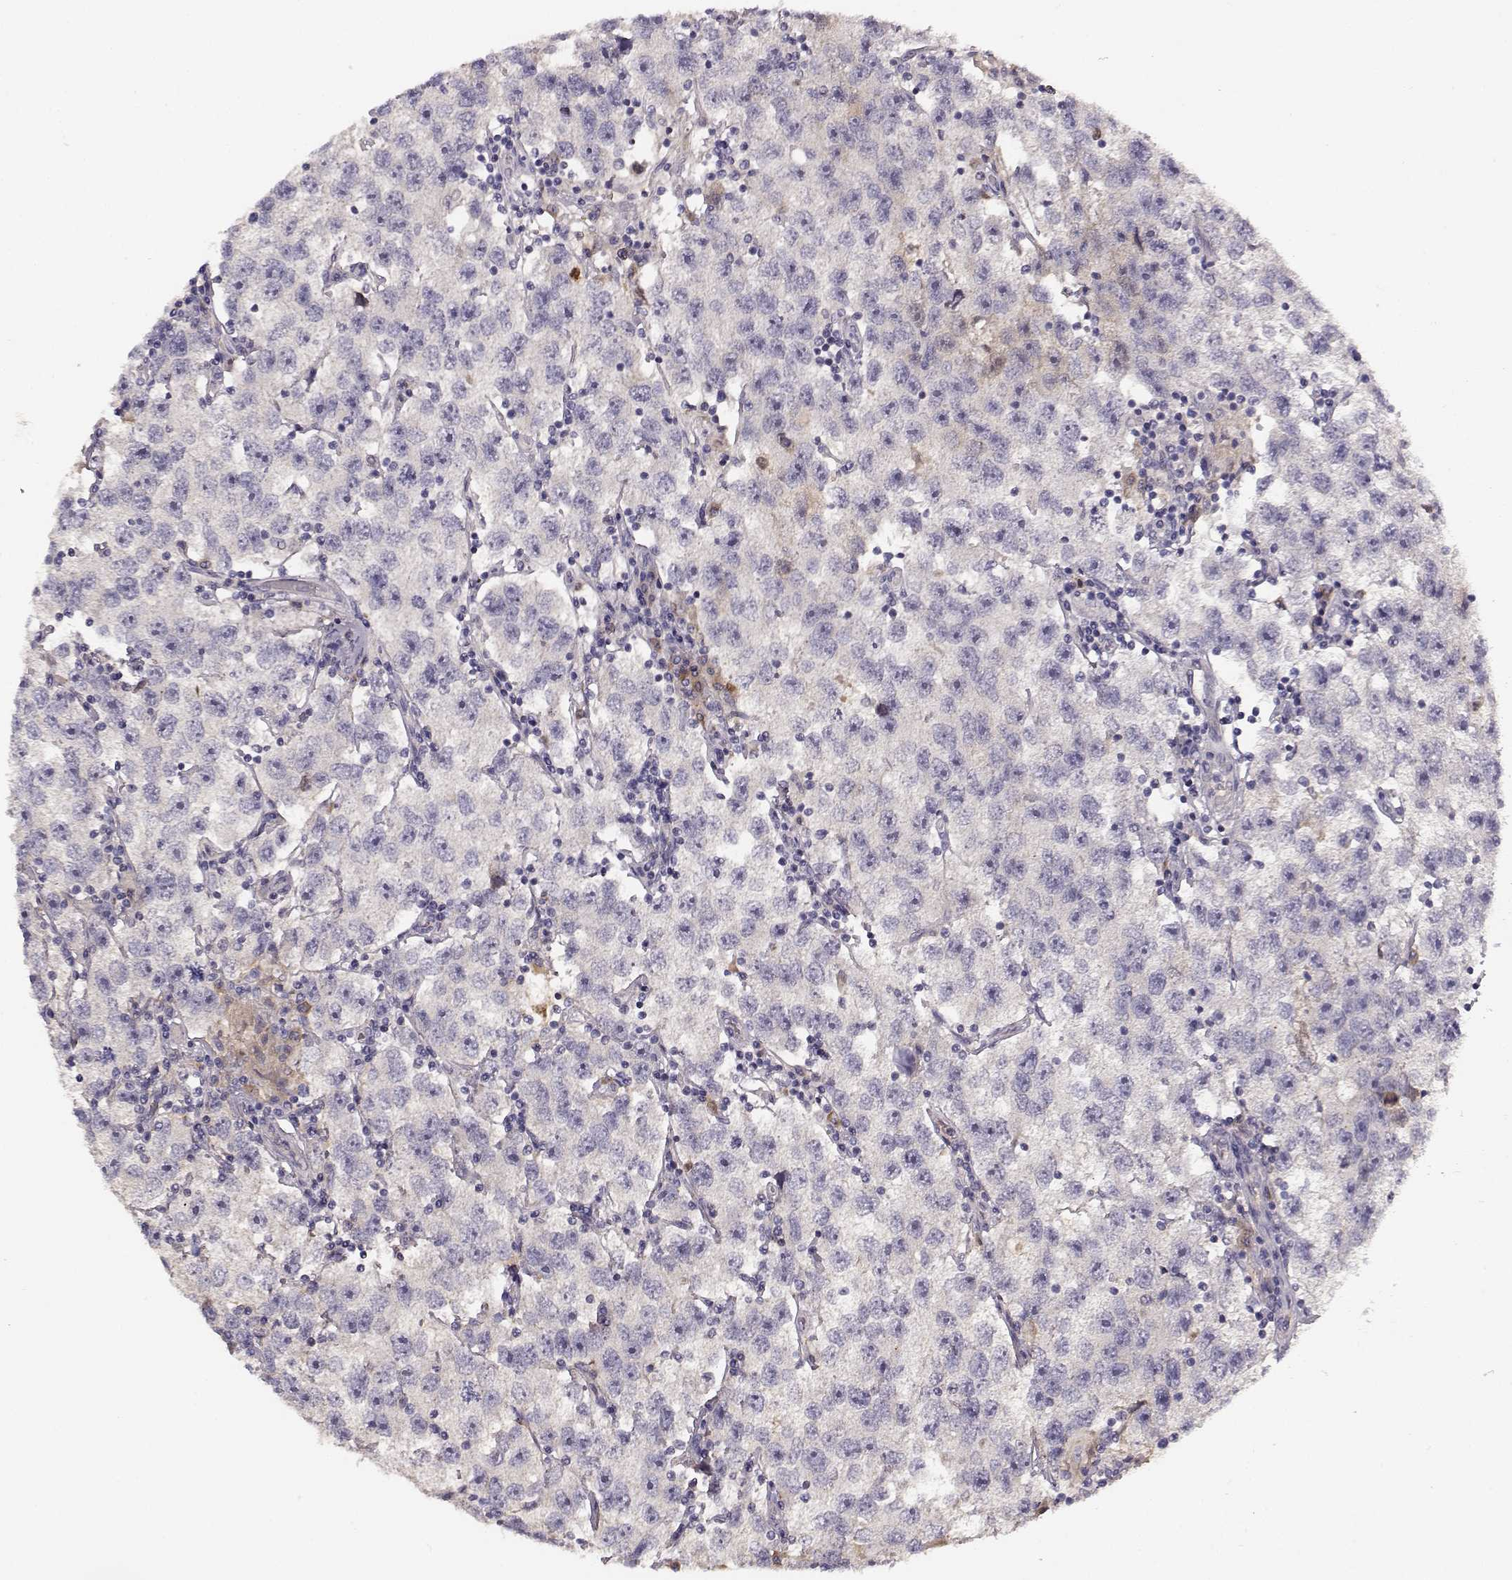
{"staining": {"intensity": "negative", "quantity": "none", "location": "none"}, "tissue": "testis cancer", "cell_type": "Tumor cells", "image_type": "cancer", "snomed": [{"axis": "morphology", "description": "Seminoma, NOS"}, {"axis": "topography", "description": "Testis"}], "caption": "Testis seminoma stained for a protein using immunohistochemistry shows no positivity tumor cells.", "gene": "YJEFN3", "patient": {"sex": "male", "age": 26}}